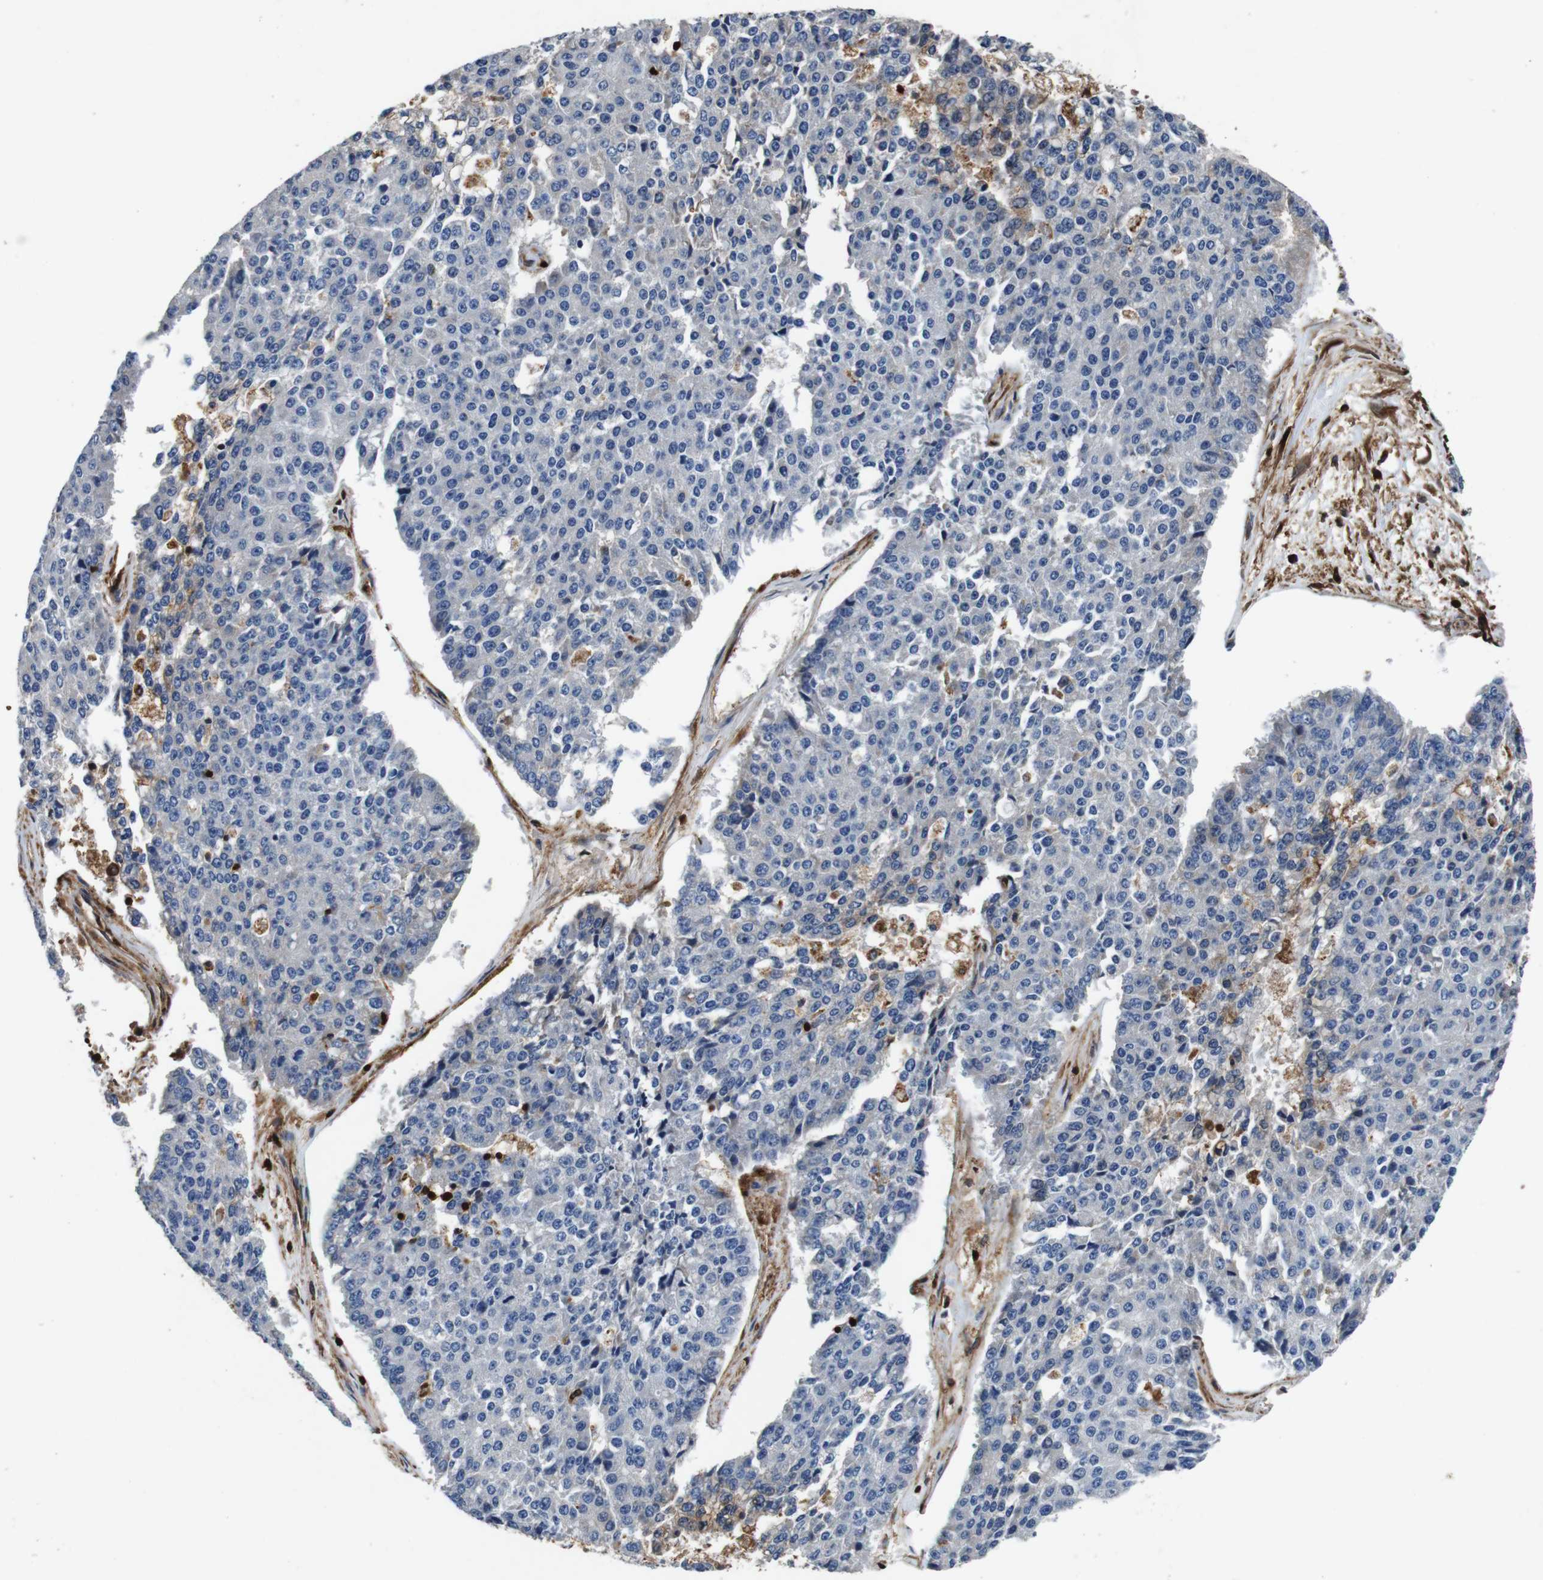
{"staining": {"intensity": "negative", "quantity": "none", "location": "none"}, "tissue": "pancreatic cancer", "cell_type": "Tumor cells", "image_type": "cancer", "snomed": [{"axis": "morphology", "description": "Adenocarcinoma, NOS"}, {"axis": "topography", "description": "Pancreas"}], "caption": "High power microscopy image of an immunohistochemistry histopathology image of pancreatic adenocarcinoma, revealing no significant positivity in tumor cells.", "gene": "ANXA1", "patient": {"sex": "male", "age": 50}}